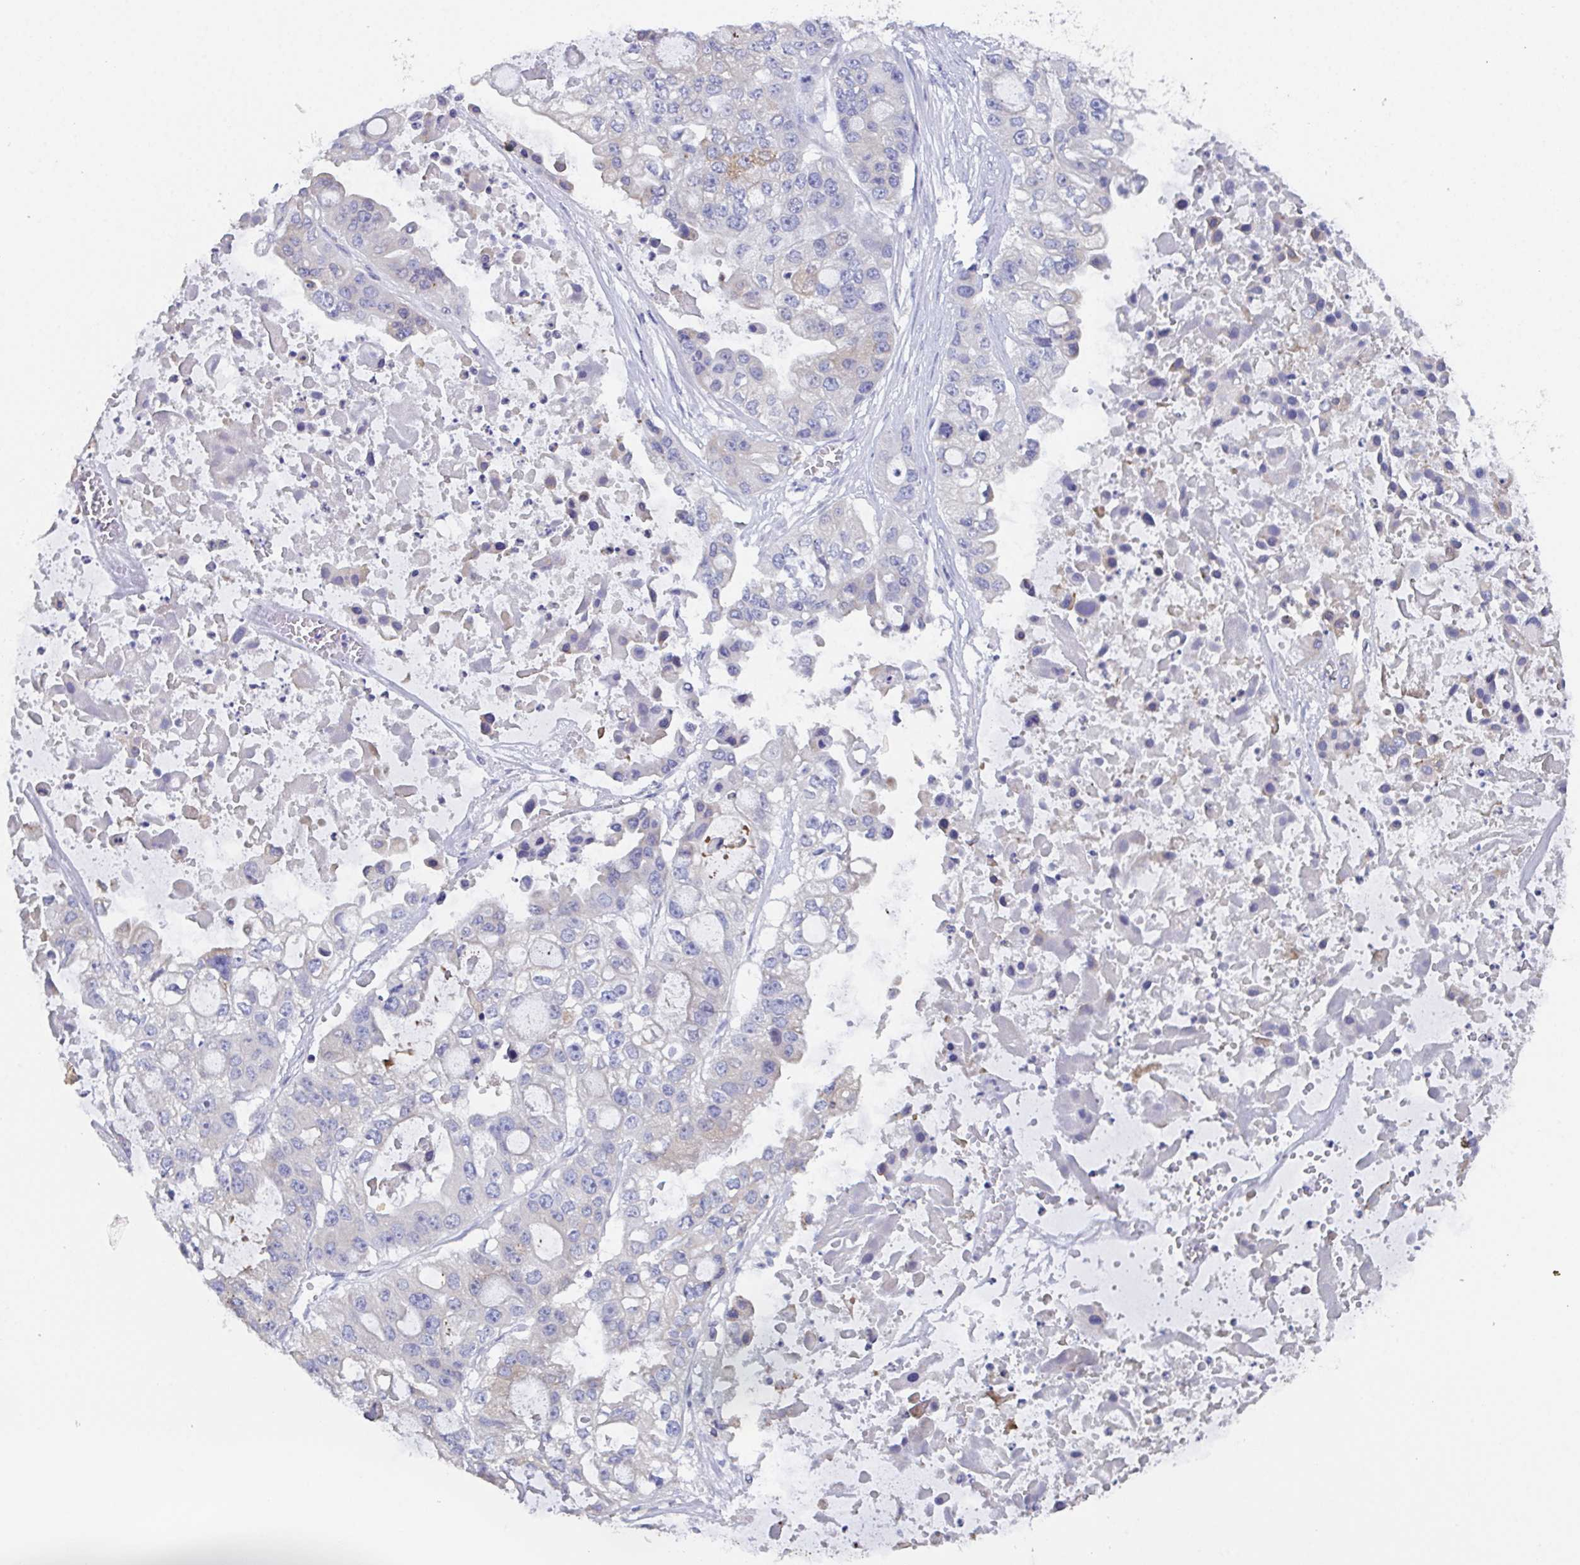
{"staining": {"intensity": "weak", "quantity": "<25%", "location": "cytoplasmic/membranous"}, "tissue": "ovarian cancer", "cell_type": "Tumor cells", "image_type": "cancer", "snomed": [{"axis": "morphology", "description": "Cystadenocarcinoma, serous, NOS"}, {"axis": "topography", "description": "Ovary"}], "caption": "A micrograph of ovarian serous cystadenocarcinoma stained for a protein reveals no brown staining in tumor cells. (DAB IHC, high magnification).", "gene": "SSC4D", "patient": {"sex": "female", "age": 56}}